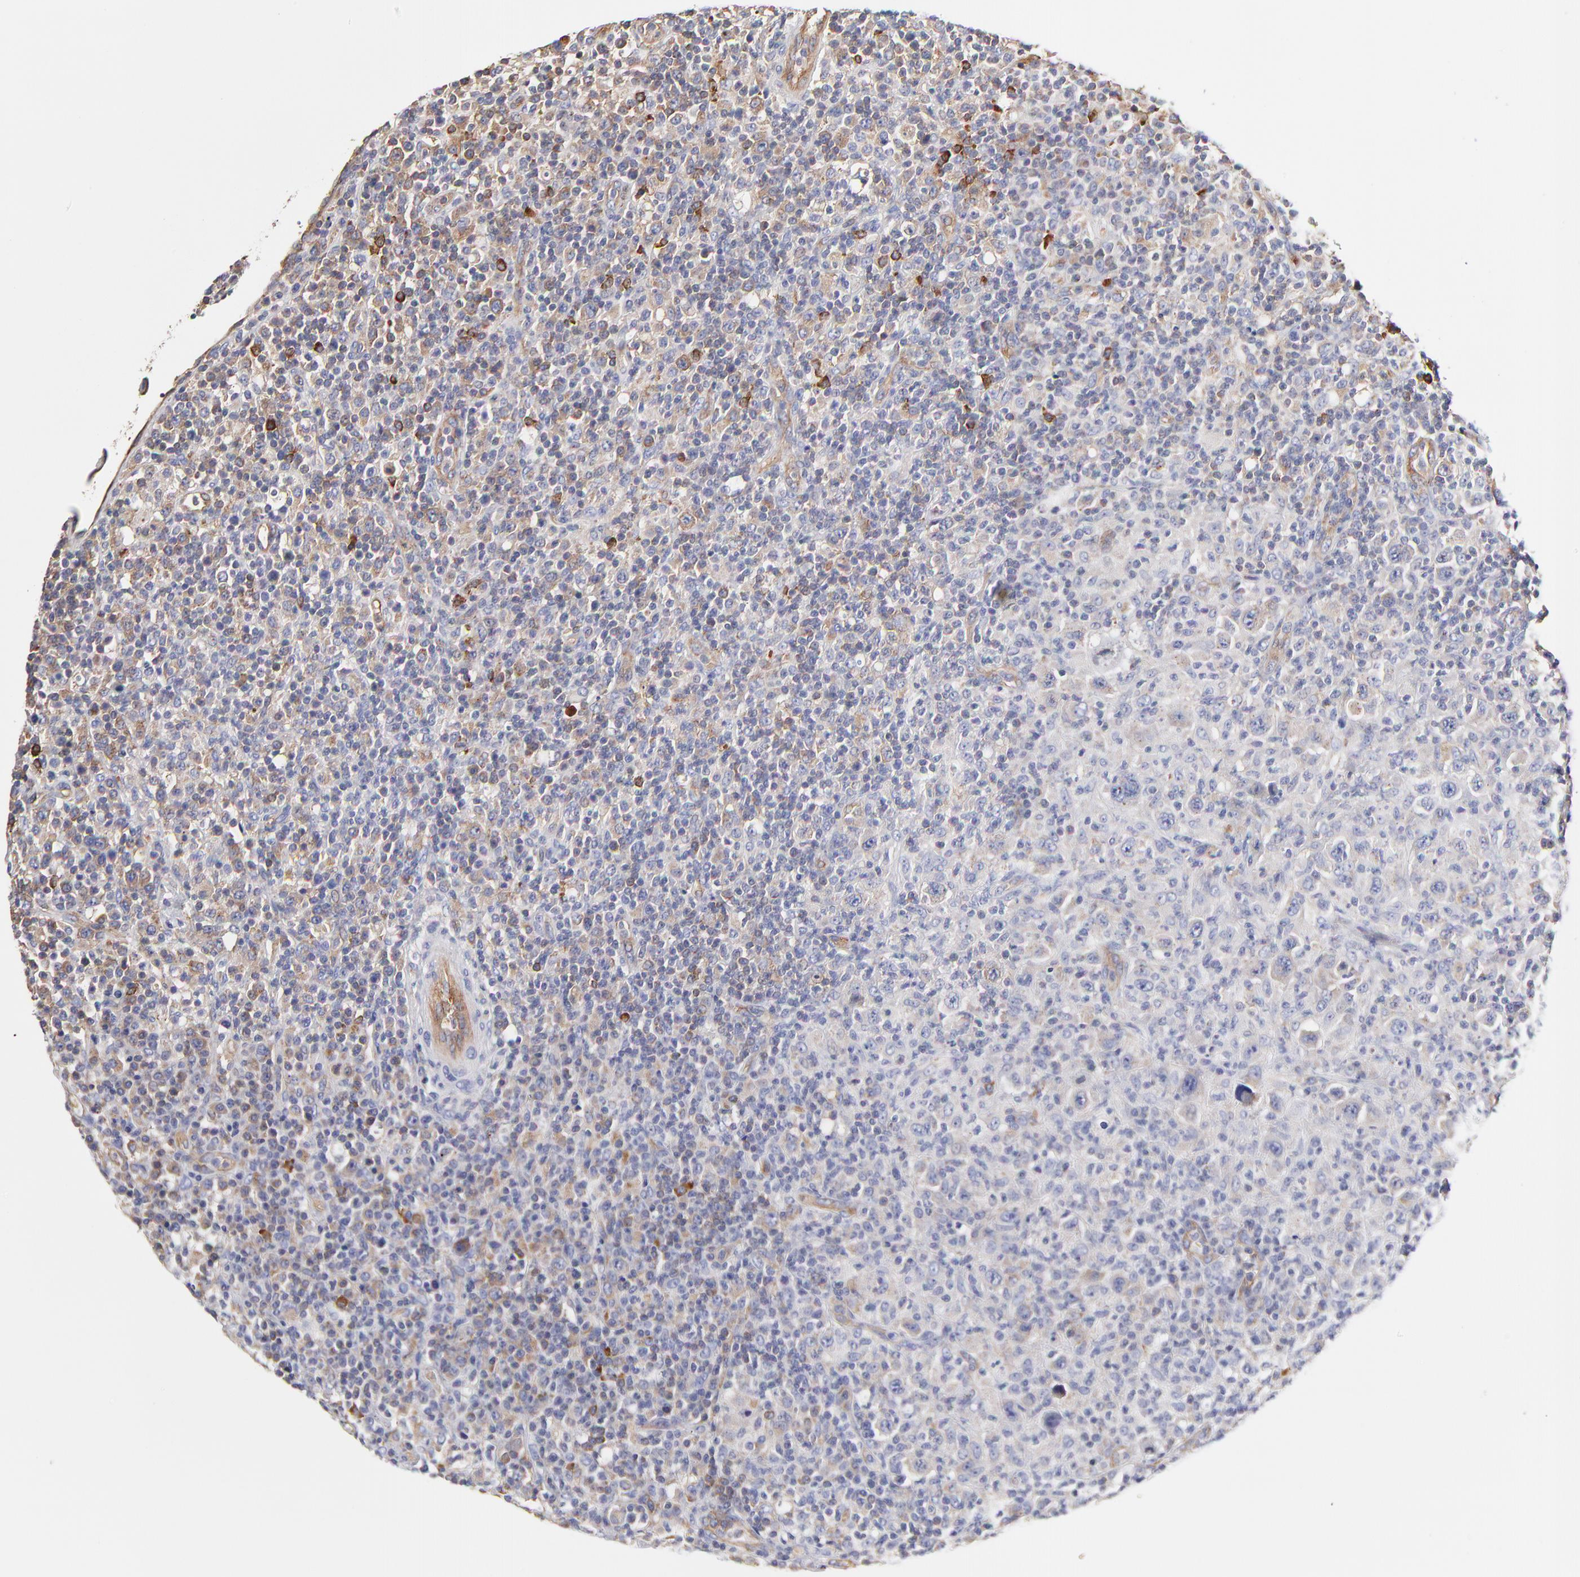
{"staining": {"intensity": "moderate", "quantity": "25%-75%", "location": "cytoplasmic/membranous"}, "tissue": "lymphoma", "cell_type": "Tumor cells", "image_type": "cancer", "snomed": [{"axis": "morphology", "description": "Hodgkin's disease, NOS"}, {"axis": "topography", "description": "Lymph node"}], "caption": "Hodgkin's disease stained with a protein marker reveals moderate staining in tumor cells.", "gene": "CD2AP", "patient": {"sex": "male", "age": 65}}